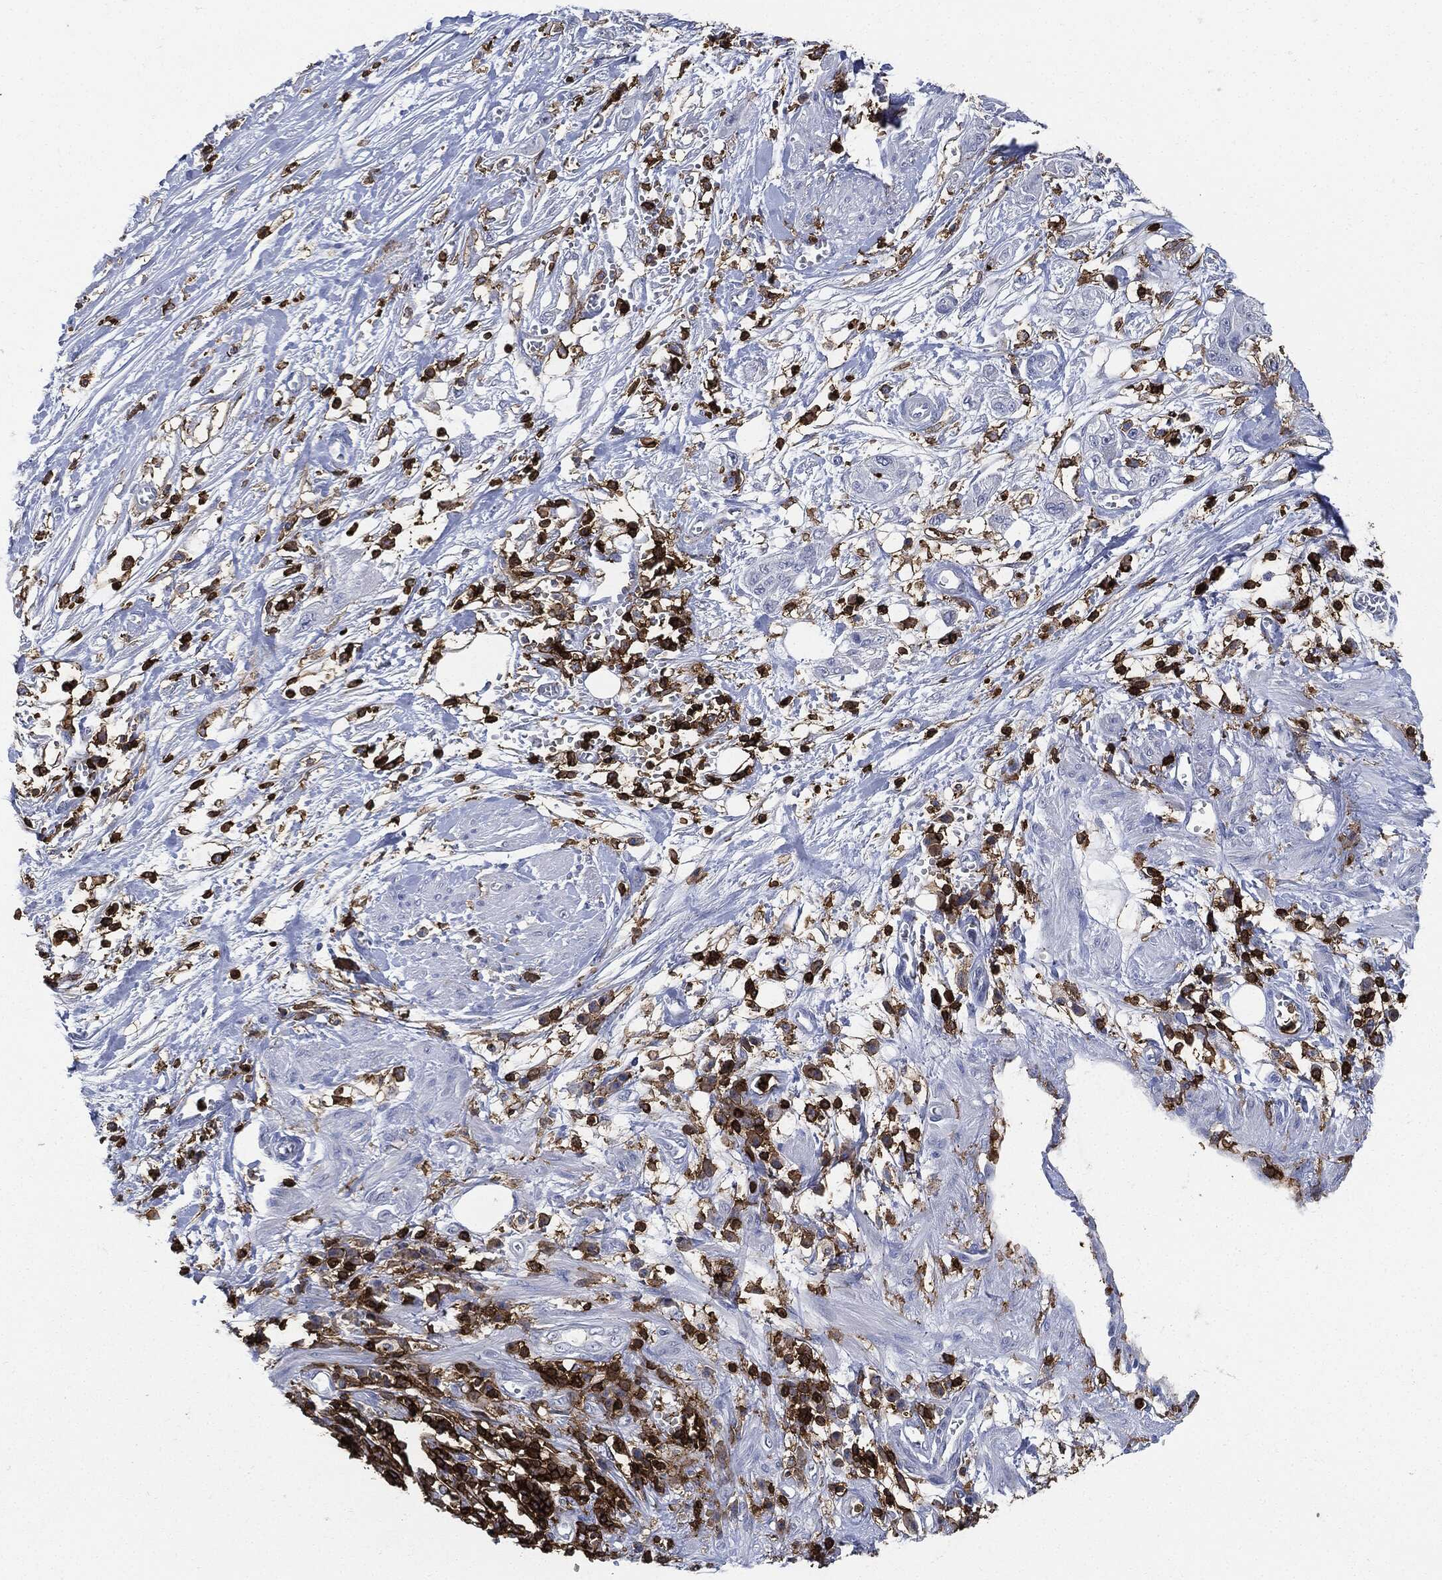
{"staining": {"intensity": "negative", "quantity": "none", "location": "none"}, "tissue": "pancreatic cancer", "cell_type": "Tumor cells", "image_type": "cancer", "snomed": [{"axis": "morphology", "description": "Adenocarcinoma, NOS"}, {"axis": "topography", "description": "Pancreas"}], "caption": "There is no significant expression in tumor cells of adenocarcinoma (pancreatic).", "gene": "PTPRC", "patient": {"sex": "male", "age": 72}}